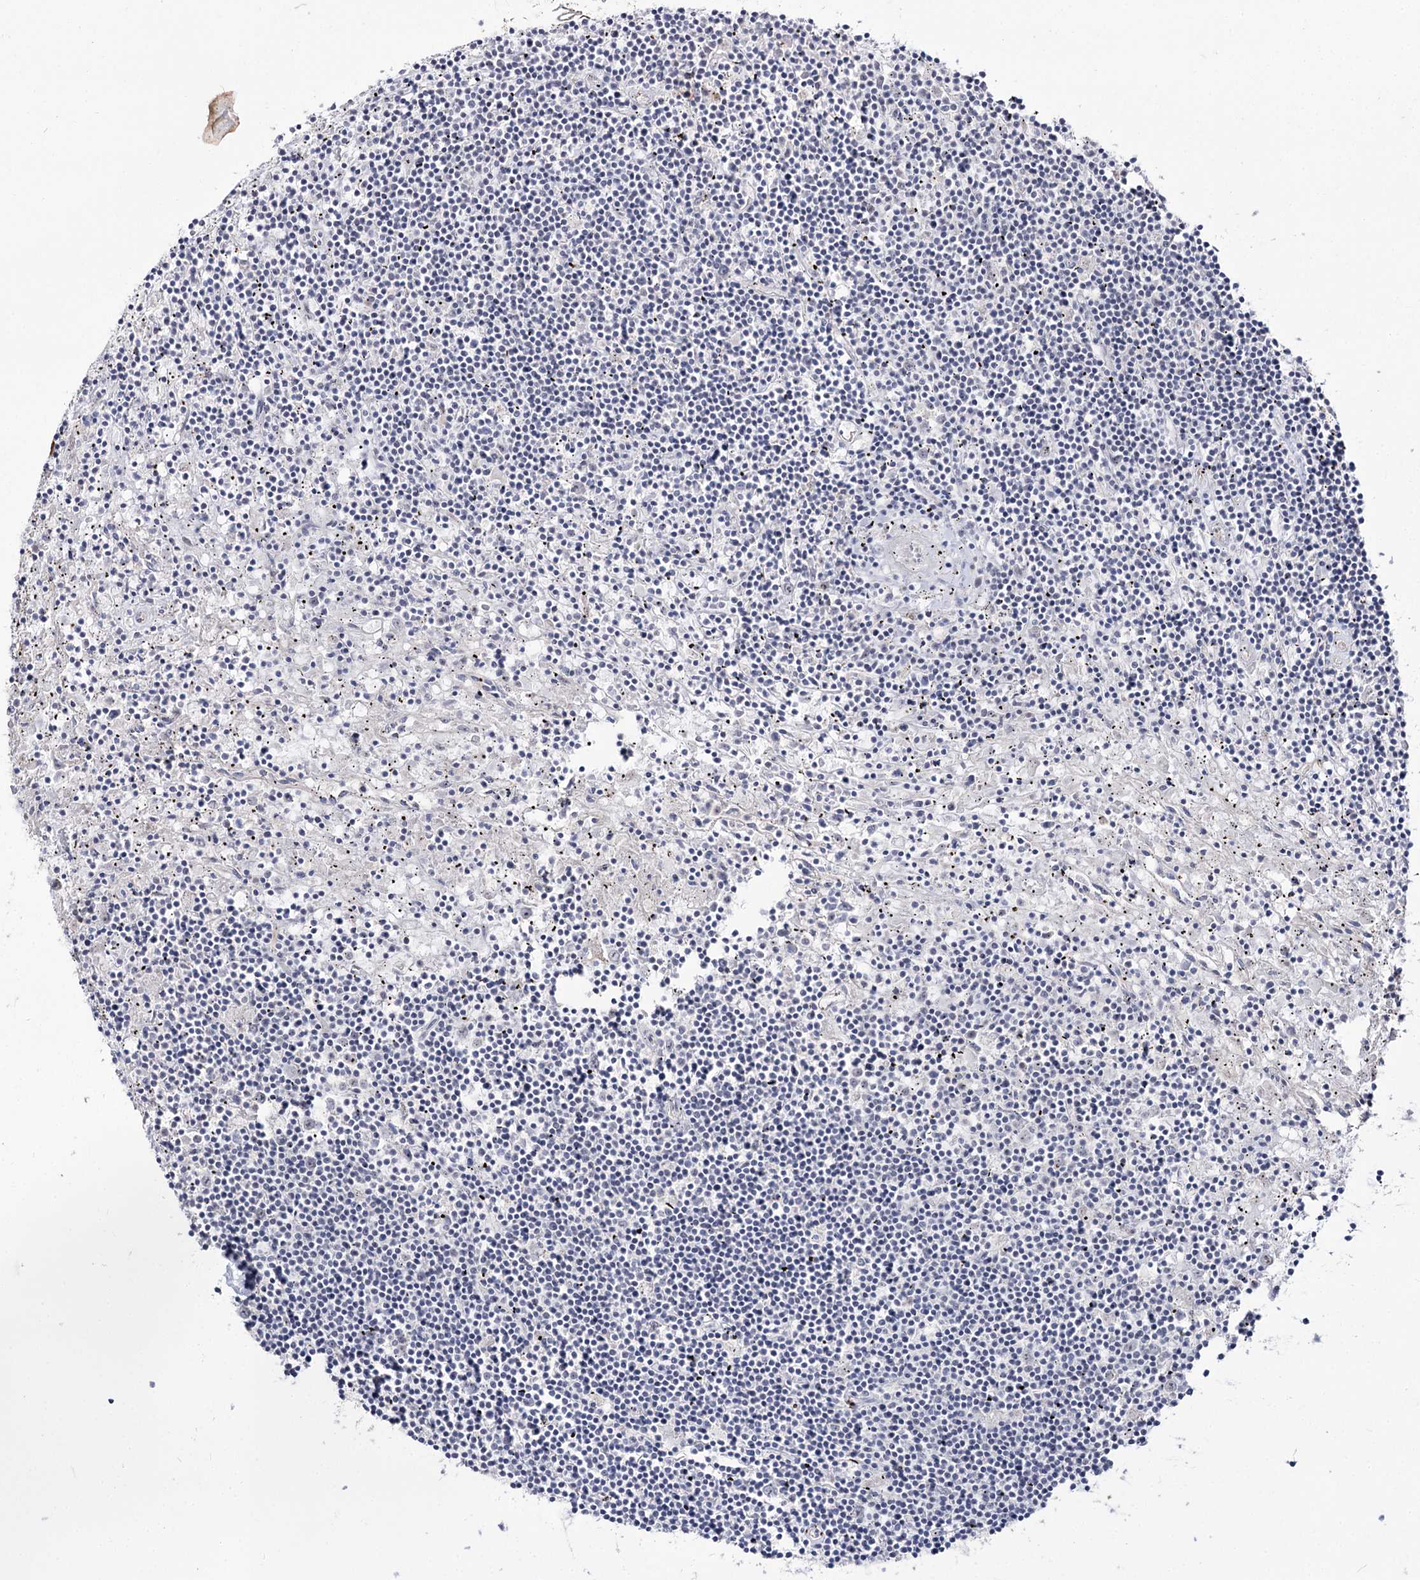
{"staining": {"intensity": "negative", "quantity": "none", "location": "none"}, "tissue": "lymphoma", "cell_type": "Tumor cells", "image_type": "cancer", "snomed": [{"axis": "morphology", "description": "Malignant lymphoma, non-Hodgkin's type, Low grade"}, {"axis": "topography", "description": "Spleen"}], "caption": "Tumor cells show no significant positivity in low-grade malignant lymphoma, non-Hodgkin's type.", "gene": "RRP9", "patient": {"sex": "male", "age": 76}}